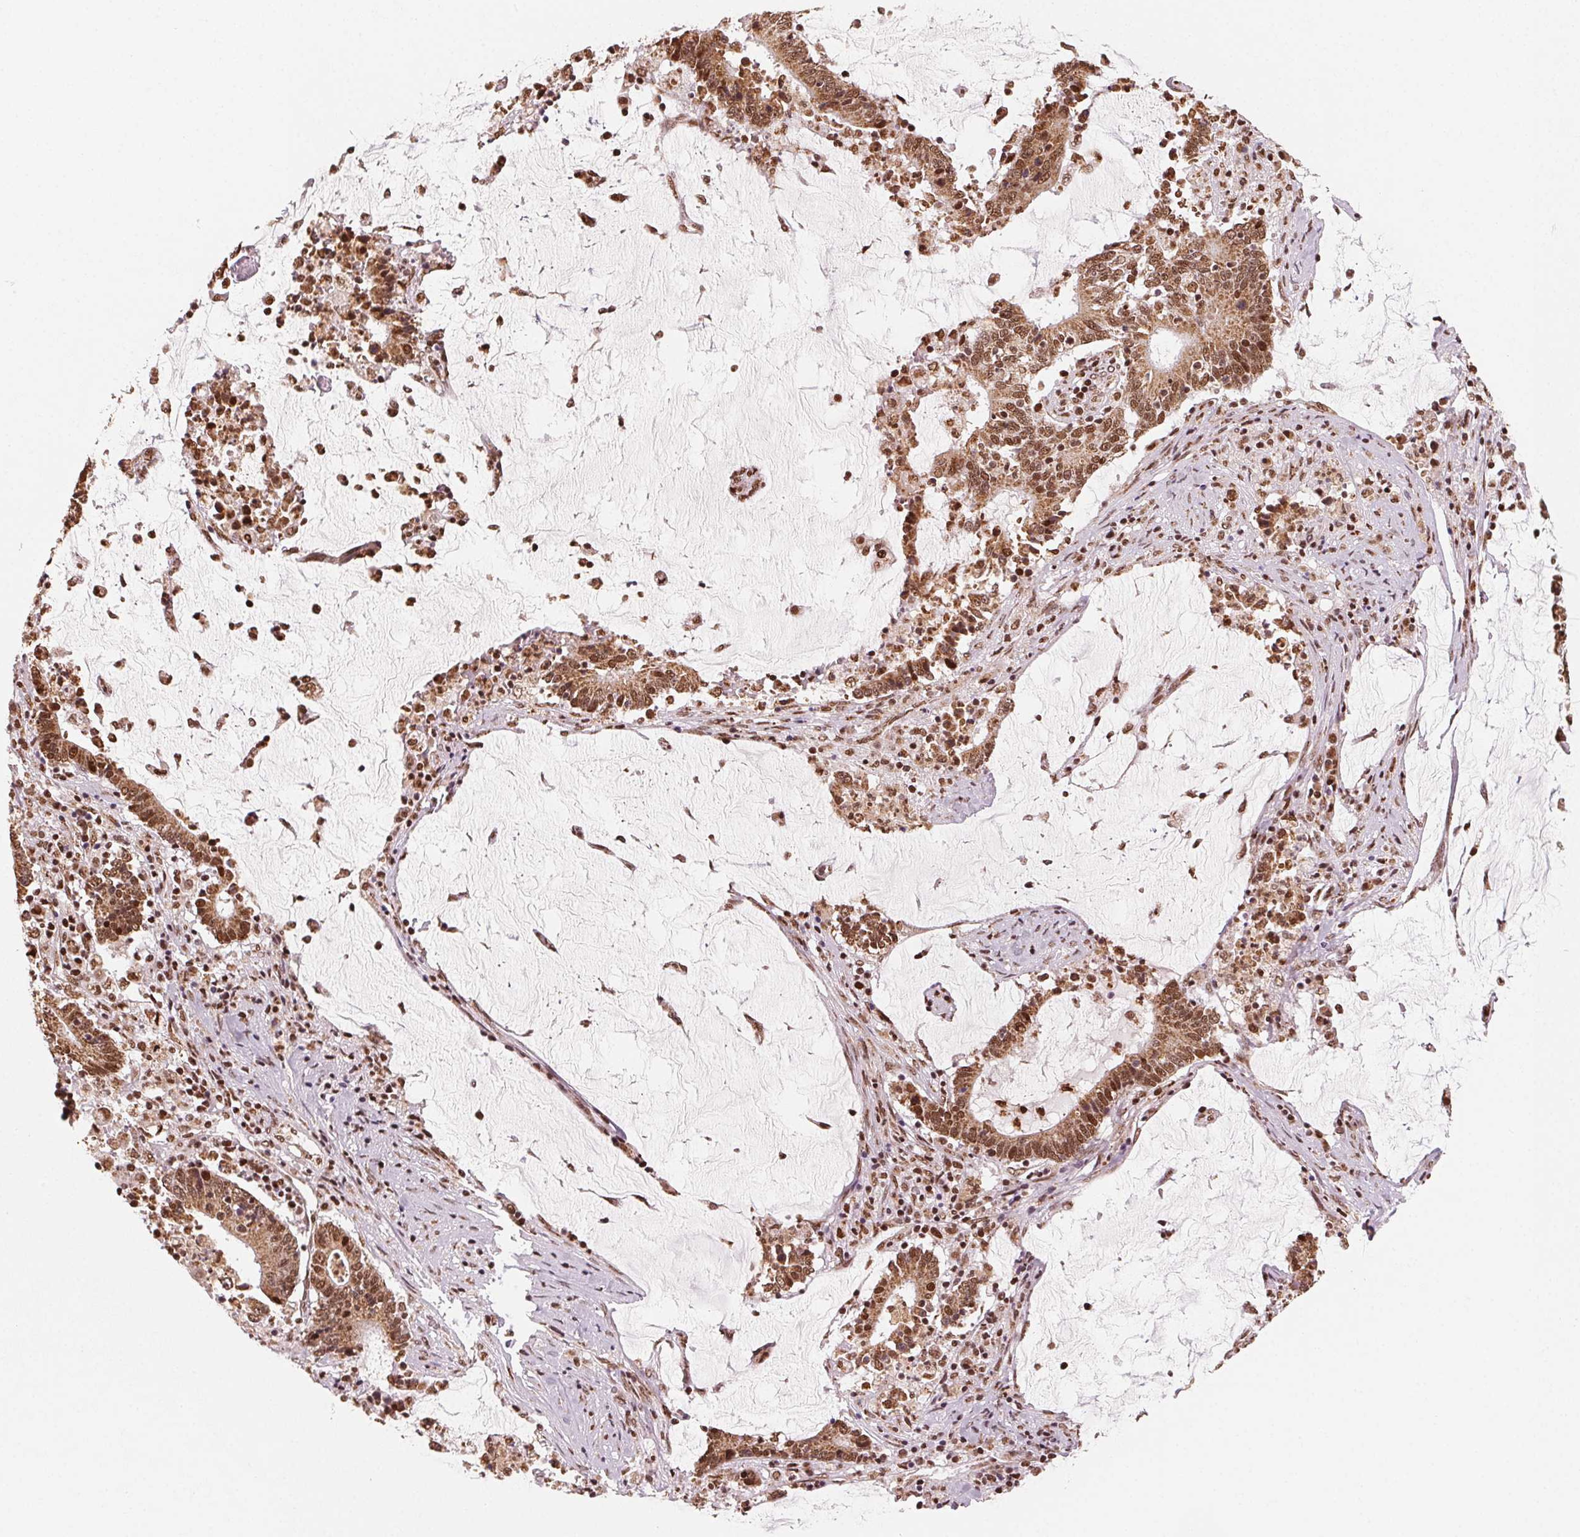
{"staining": {"intensity": "moderate", "quantity": ">75%", "location": "cytoplasmic/membranous,nuclear"}, "tissue": "stomach cancer", "cell_type": "Tumor cells", "image_type": "cancer", "snomed": [{"axis": "morphology", "description": "Adenocarcinoma, NOS"}, {"axis": "topography", "description": "Stomach, upper"}], "caption": "Stomach adenocarcinoma stained for a protein reveals moderate cytoplasmic/membranous and nuclear positivity in tumor cells.", "gene": "TOPORS", "patient": {"sex": "male", "age": 68}}